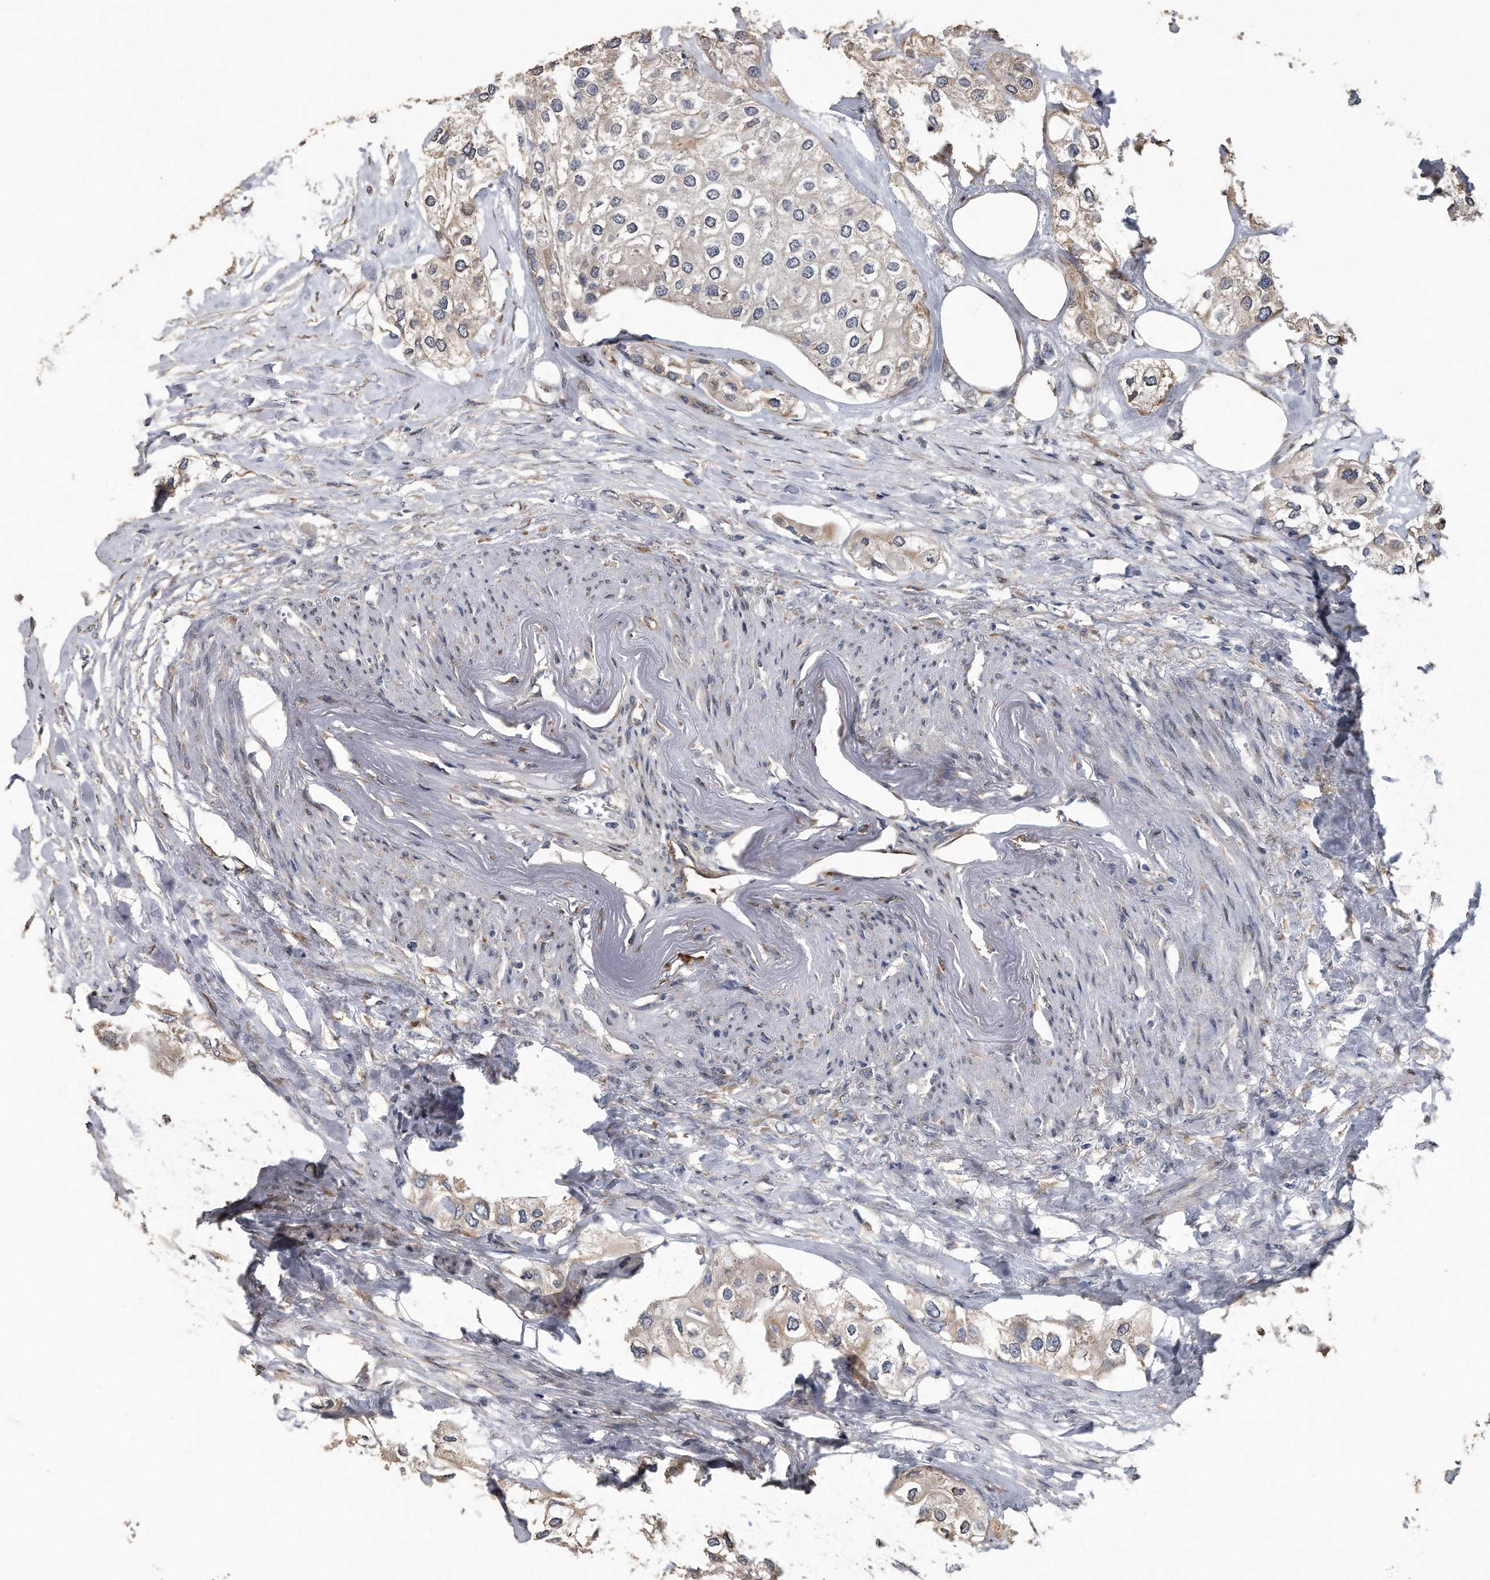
{"staining": {"intensity": "weak", "quantity": "<25%", "location": "cytoplasmic/membranous"}, "tissue": "urothelial cancer", "cell_type": "Tumor cells", "image_type": "cancer", "snomed": [{"axis": "morphology", "description": "Urothelial carcinoma, High grade"}, {"axis": "topography", "description": "Urinary bladder"}], "caption": "A high-resolution micrograph shows immunohistochemistry (IHC) staining of urothelial cancer, which displays no significant staining in tumor cells. The staining is performed using DAB (3,3'-diaminobenzidine) brown chromogen with nuclei counter-stained in using hematoxylin.", "gene": "PCLO", "patient": {"sex": "male", "age": 64}}